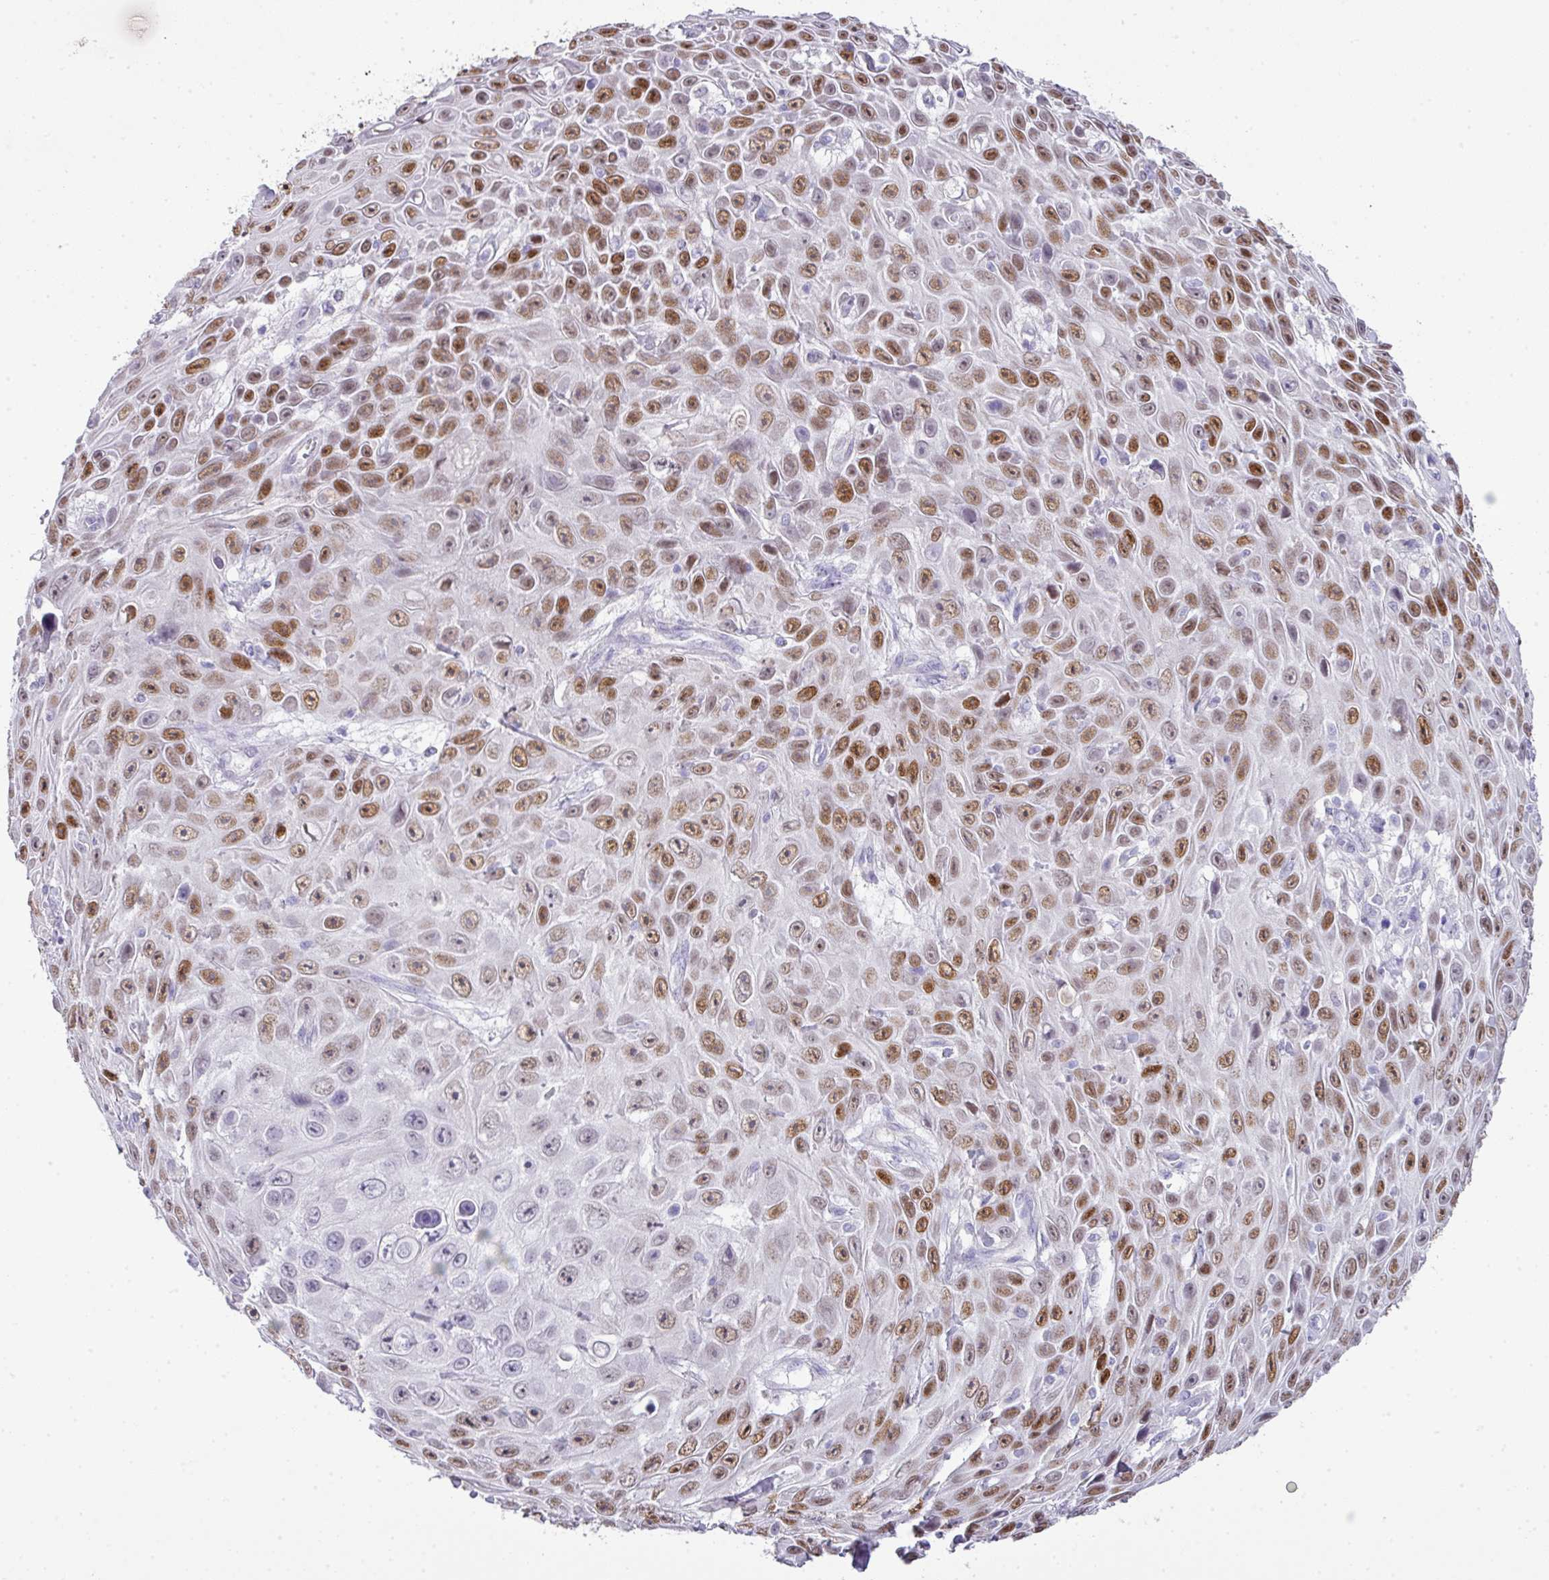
{"staining": {"intensity": "moderate", "quantity": ">75%", "location": "nuclear"}, "tissue": "skin cancer", "cell_type": "Tumor cells", "image_type": "cancer", "snomed": [{"axis": "morphology", "description": "Squamous cell carcinoma, NOS"}, {"axis": "topography", "description": "Skin"}], "caption": "Human skin cancer stained with a protein marker reveals moderate staining in tumor cells.", "gene": "BCL11A", "patient": {"sex": "male", "age": 82}}